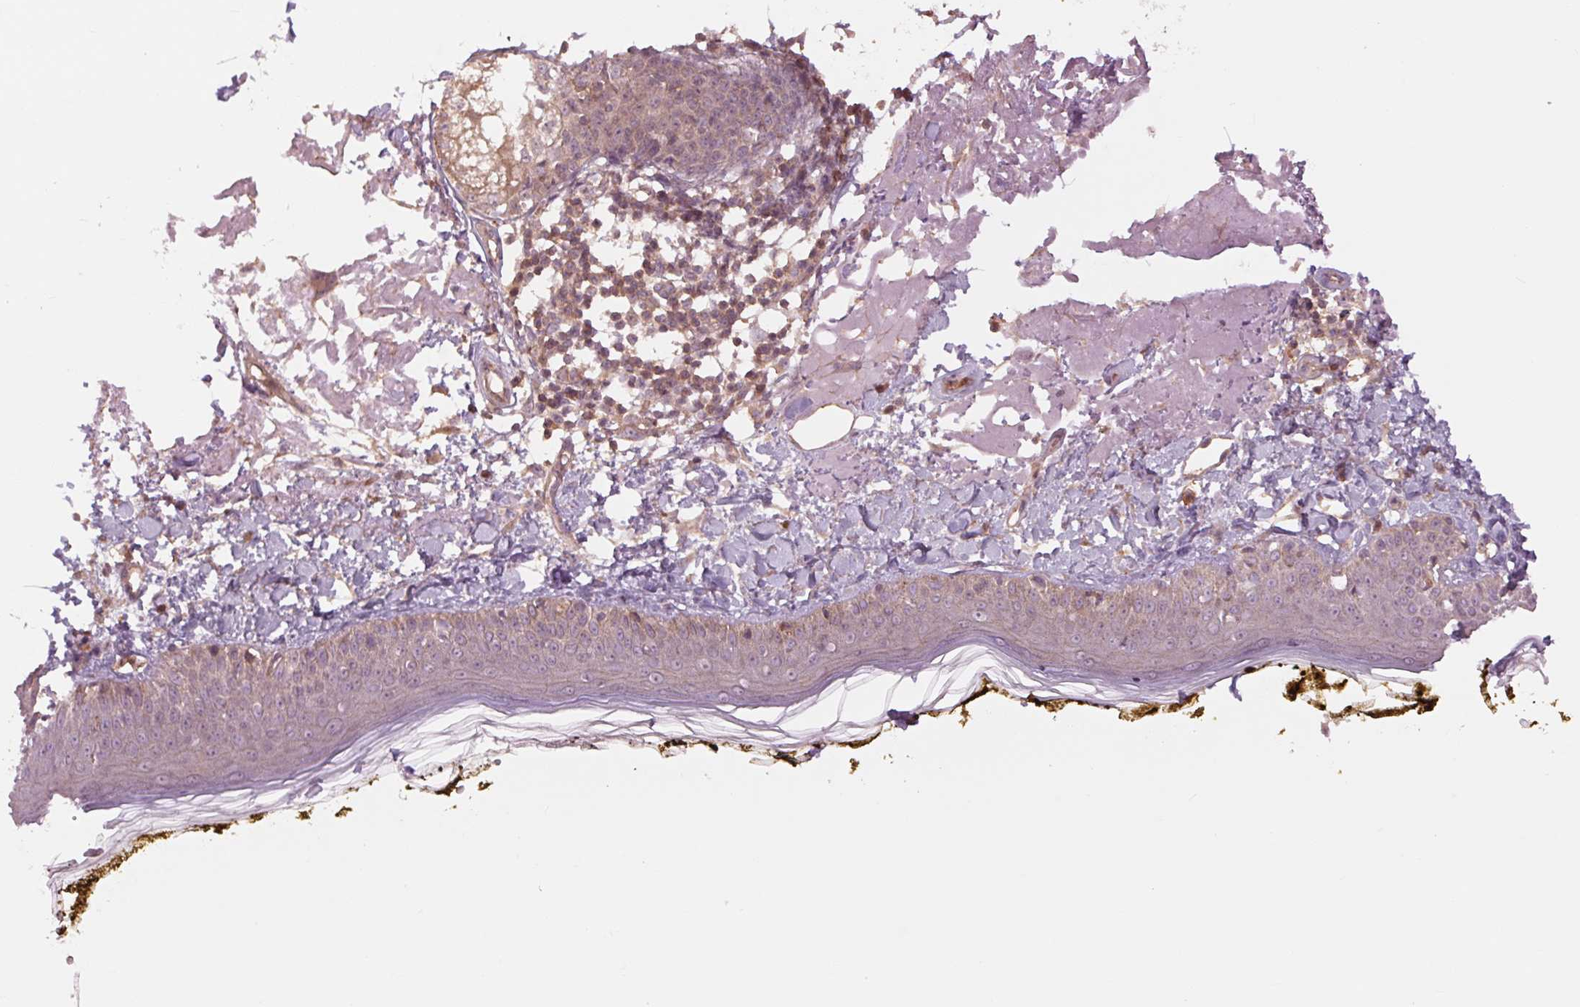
{"staining": {"intensity": "negative", "quantity": "none", "location": "none"}, "tissue": "skin", "cell_type": "Fibroblasts", "image_type": "normal", "snomed": [{"axis": "morphology", "description": "Normal tissue, NOS"}, {"axis": "topography", "description": "Skin"}], "caption": "A histopathology image of skin stained for a protein reveals no brown staining in fibroblasts.", "gene": "SH3RF2", "patient": {"sex": "male", "age": 76}}